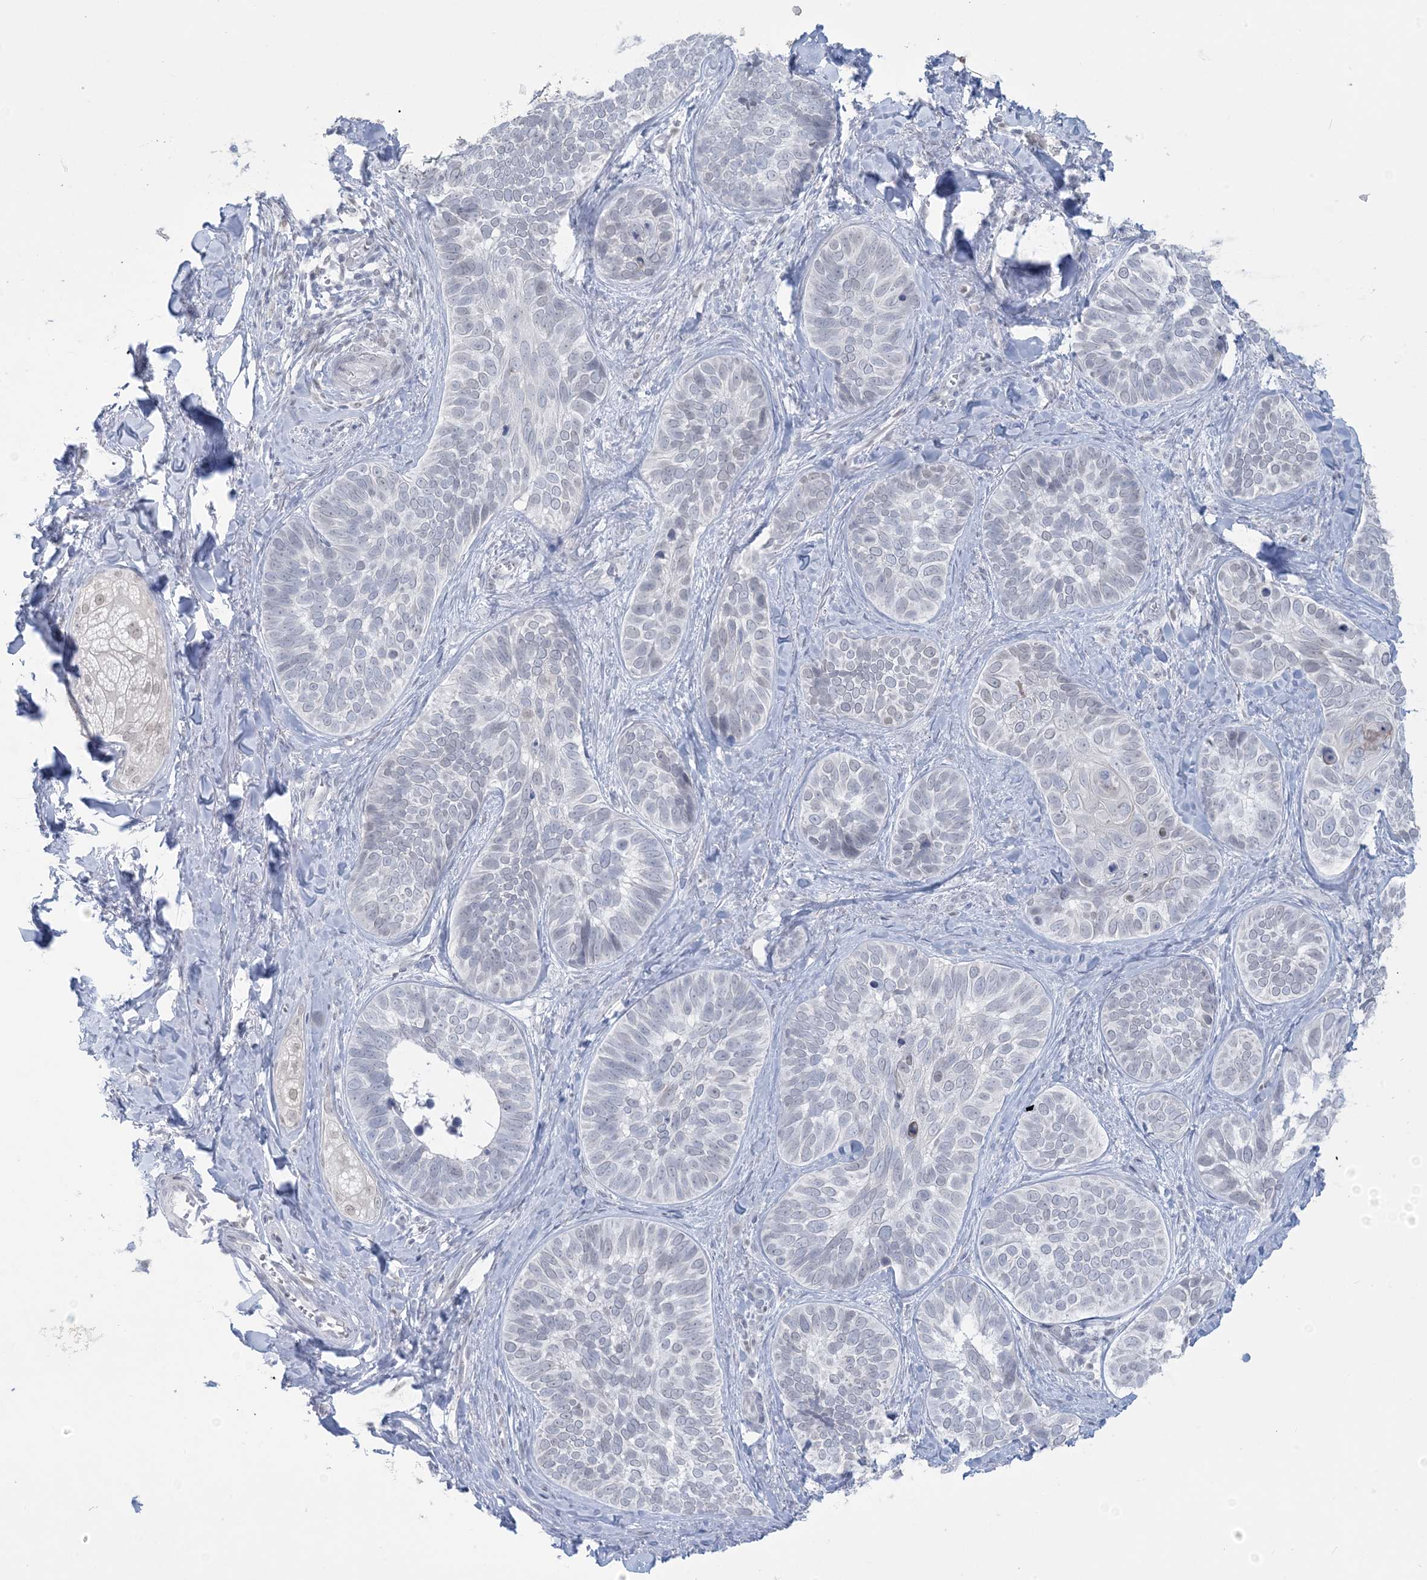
{"staining": {"intensity": "weak", "quantity": "<25%", "location": "nuclear"}, "tissue": "skin cancer", "cell_type": "Tumor cells", "image_type": "cancer", "snomed": [{"axis": "morphology", "description": "Basal cell carcinoma"}, {"axis": "topography", "description": "Skin"}], "caption": "An immunohistochemistry (IHC) photomicrograph of skin cancer (basal cell carcinoma) is shown. There is no staining in tumor cells of skin cancer (basal cell carcinoma).", "gene": "HOMEZ", "patient": {"sex": "male", "age": 62}}